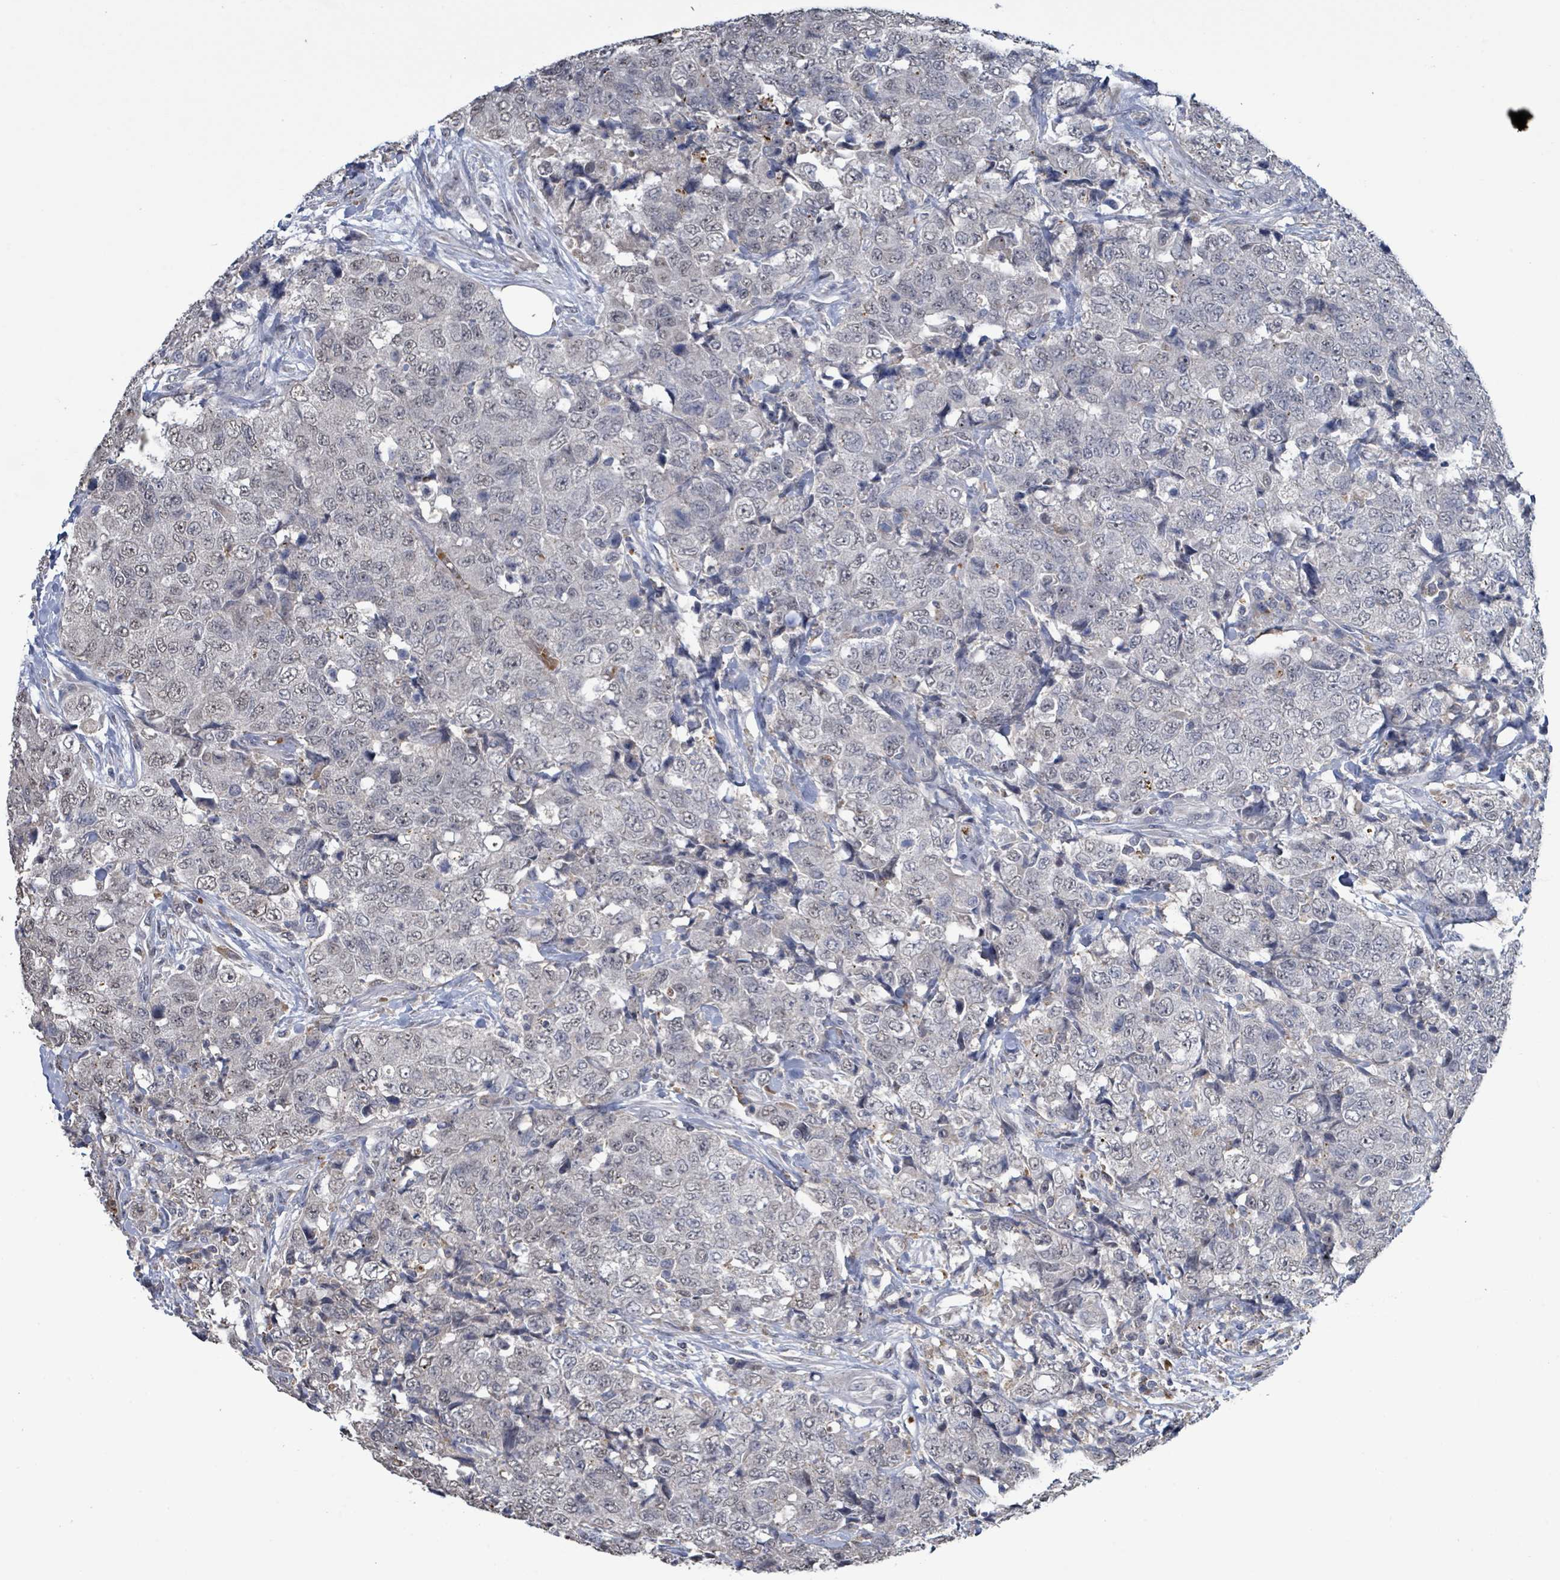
{"staining": {"intensity": "weak", "quantity": "<25%", "location": "nuclear"}, "tissue": "urothelial cancer", "cell_type": "Tumor cells", "image_type": "cancer", "snomed": [{"axis": "morphology", "description": "Urothelial carcinoma, High grade"}, {"axis": "topography", "description": "Urinary bladder"}], "caption": "DAB immunohistochemical staining of human high-grade urothelial carcinoma exhibits no significant expression in tumor cells. The staining was performed using DAB (3,3'-diaminobenzidine) to visualize the protein expression in brown, while the nuclei were stained in blue with hematoxylin (Magnification: 20x).", "gene": "SEBOX", "patient": {"sex": "female", "age": 78}}